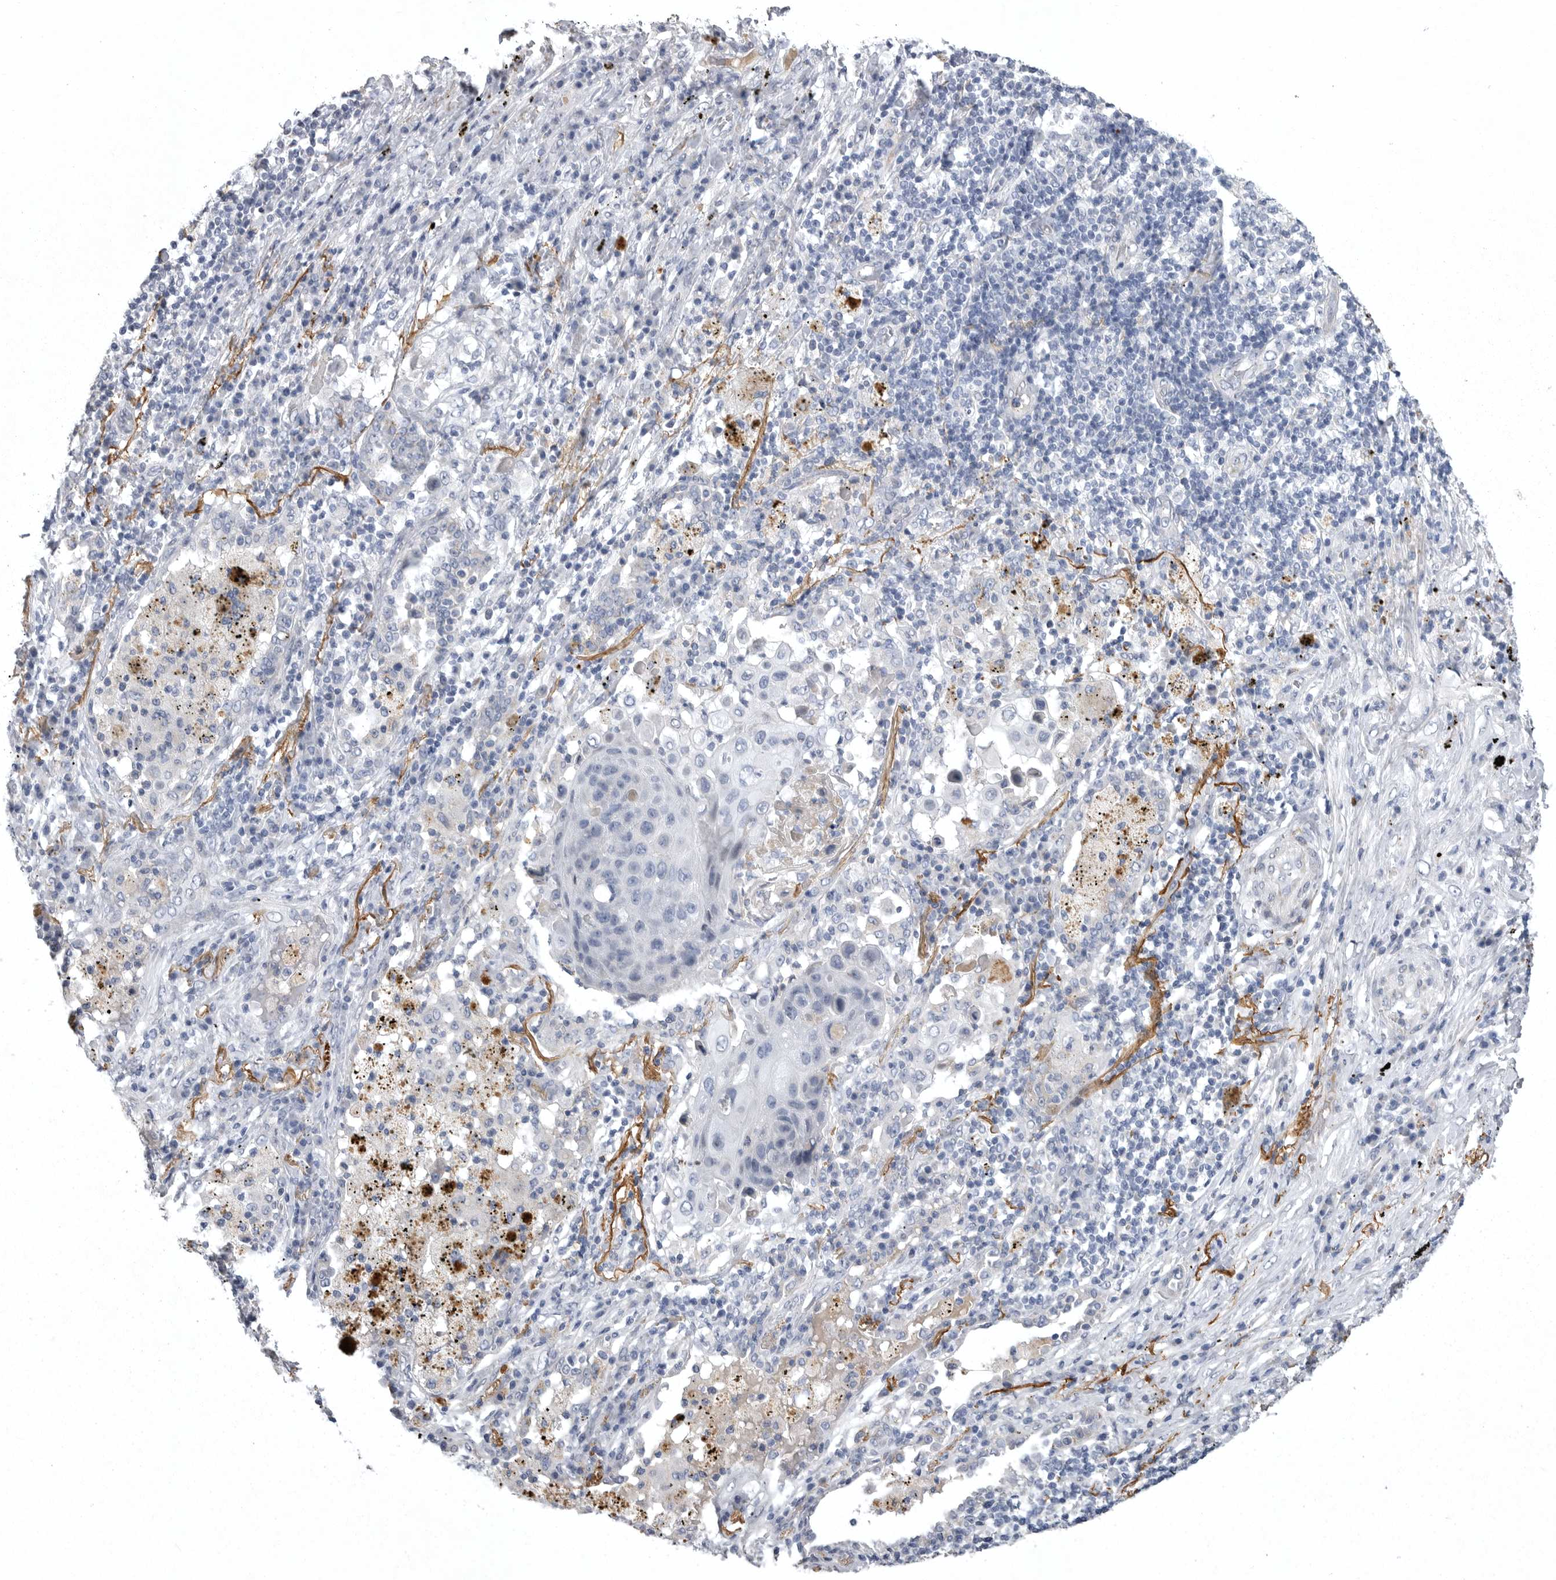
{"staining": {"intensity": "negative", "quantity": "none", "location": "none"}, "tissue": "lung cancer", "cell_type": "Tumor cells", "image_type": "cancer", "snomed": [{"axis": "morphology", "description": "Squamous cell carcinoma, NOS"}, {"axis": "topography", "description": "Lung"}], "caption": "Lung cancer (squamous cell carcinoma) stained for a protein using immunohistochemistry reveals no expression tumor cells.", "gene": "CRP", "patient": {"sex": "female", "age": 63}}